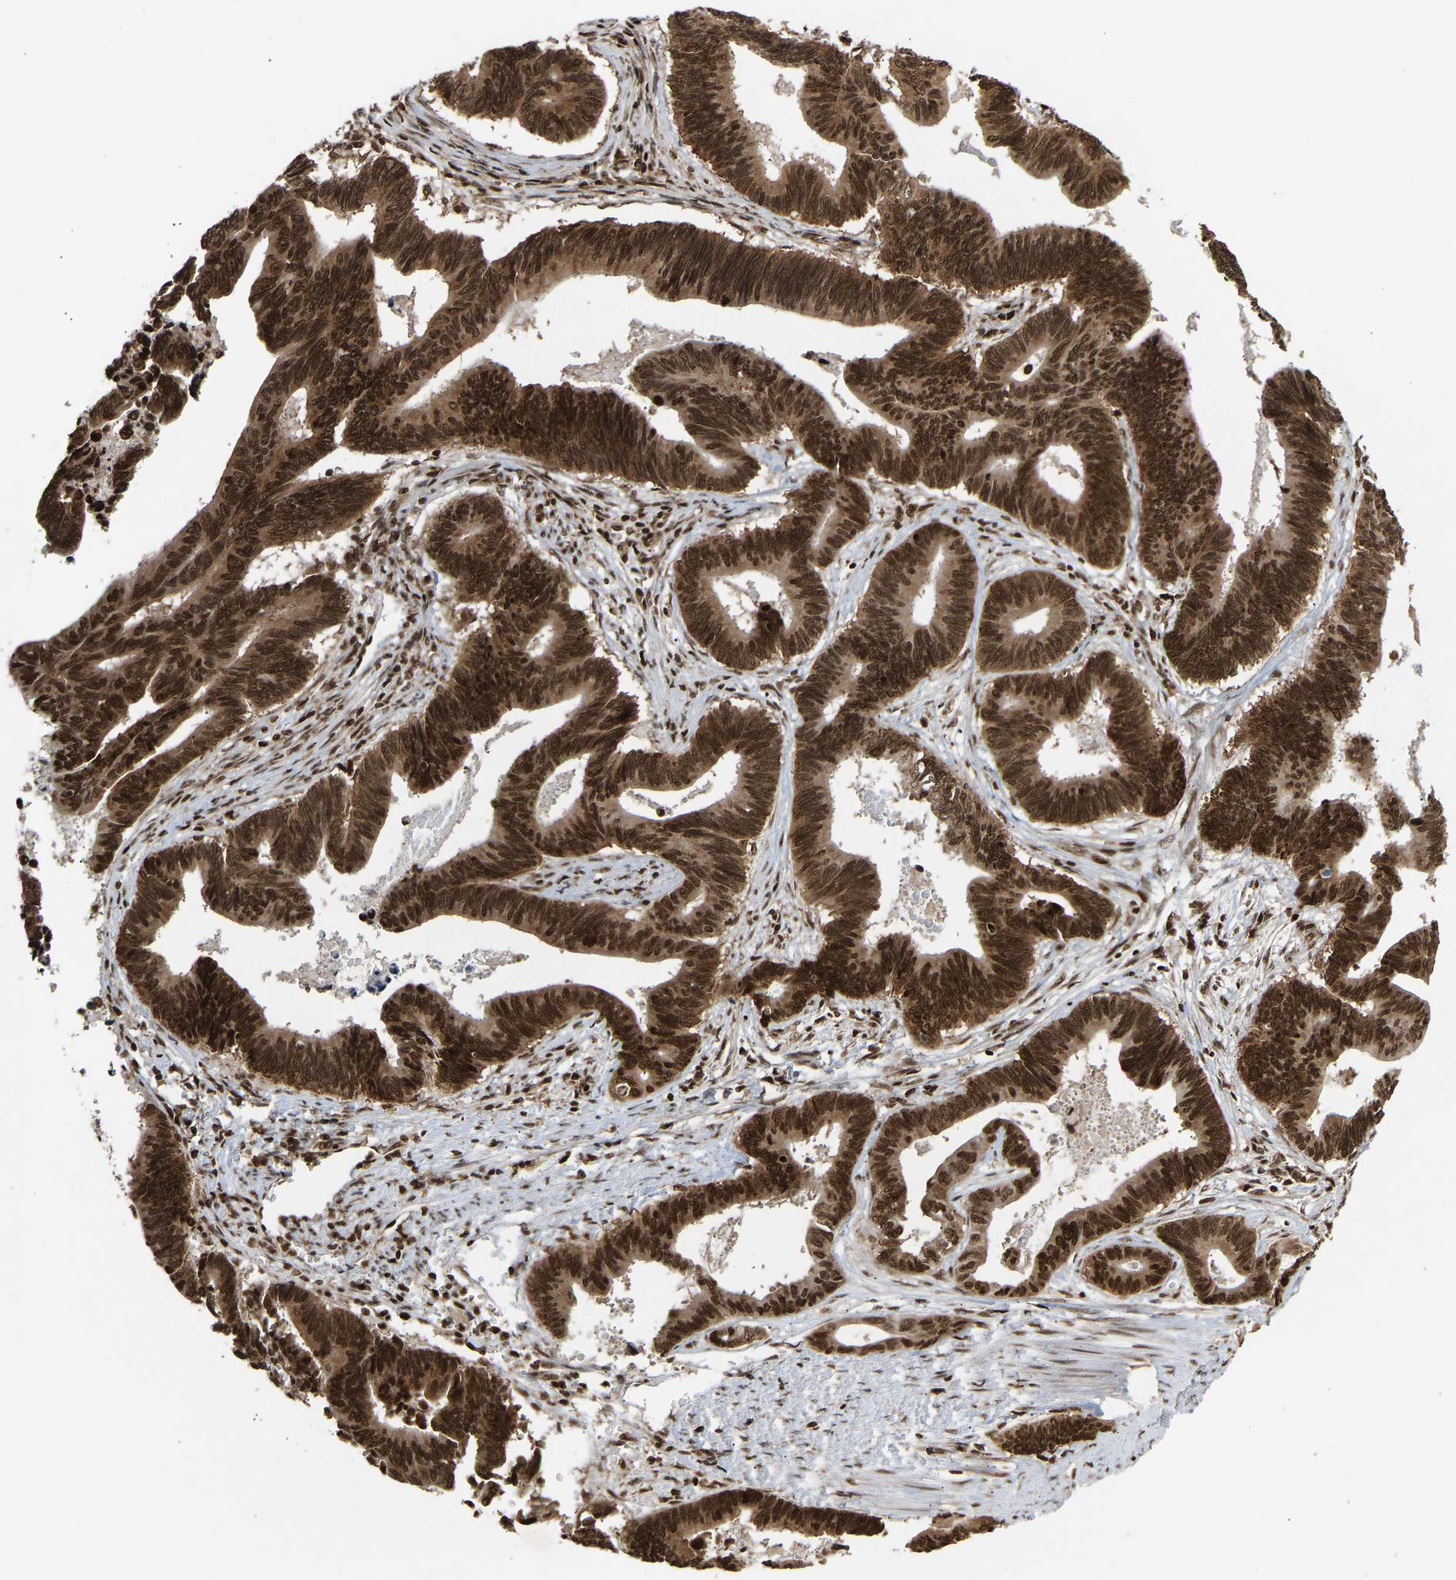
{"staining": {"intensity": "strong", "quantity": ">75%", "location": "cytoplasmic/membranous,nuclear"}, "tissue": "pancreatic cancer", "cell_type": "Tumor cells", "image_type": "cancer", "snomed": [{"axis": "morphology", "description": "Adenocarcinoma, NOS"}, {"axis": "topography", "description": "Pancreas"}], "caption": "A high-resolution image shows IHC staining of adenocarcinoma (pancreatic), which demonstrates strong cytoplasmic/membranous and nuclear staining in approximately >75% of tumor cells.", "gene": "ALYREF", "patient": {"sex": "female", "age": 70}}